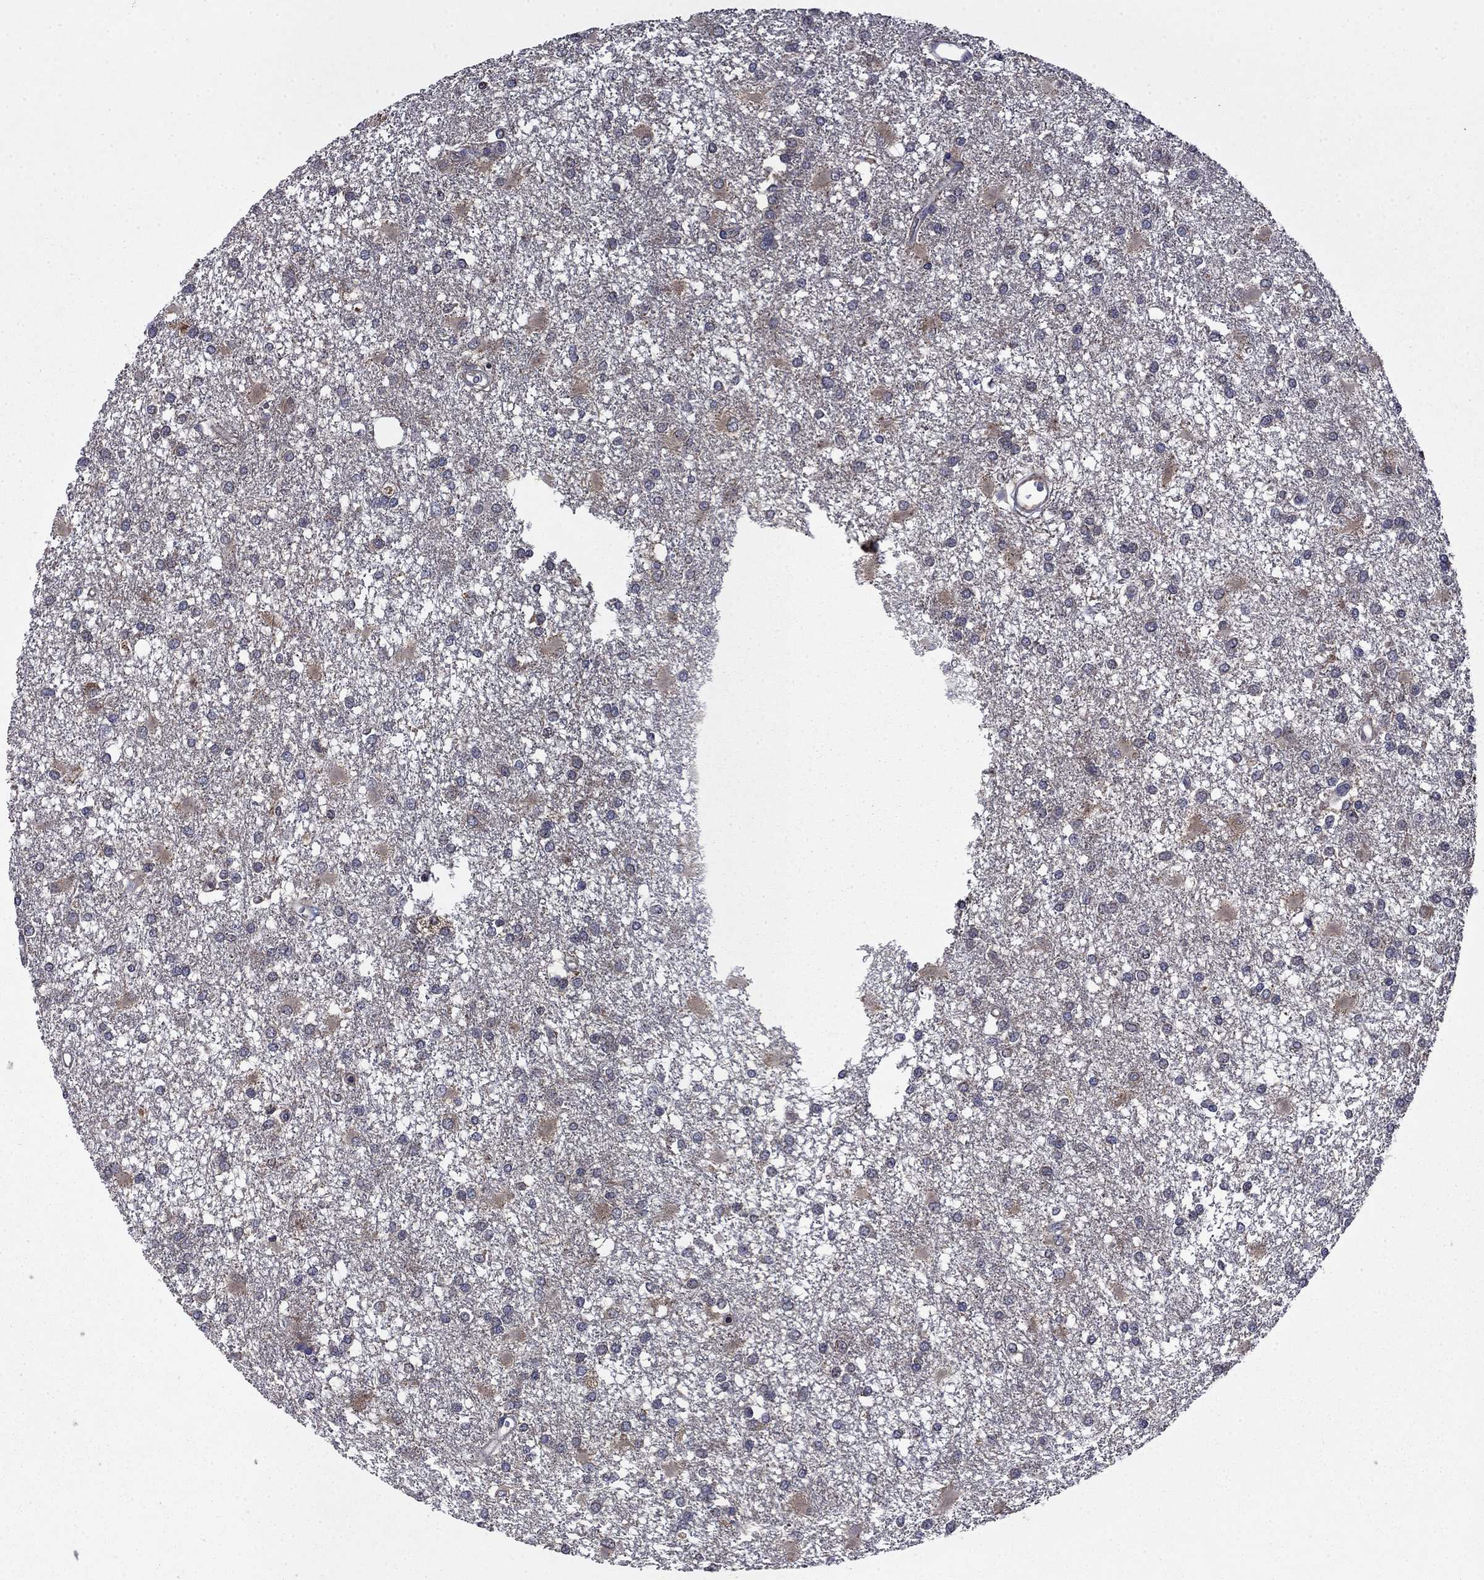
{"staining": {"intensity": "negative", "quantity": "none", "location": "none"}, "tissue": "glioma", "cell_type": "Tumor cells", "image_type": "cancer", "snomed": [{"axis": "morphology", "description": "Glioma, malignant, High grade"}, {"axis": "topography", "description": "Cerebral cortex"}], "caption": "A high-resolution image shows immunohistochemistry staining of malignant glioma (high-grade), which shows no significant staining in tumor cells.", "gene": "TPMT", "patient": {"sex": "male", "age": 79}}